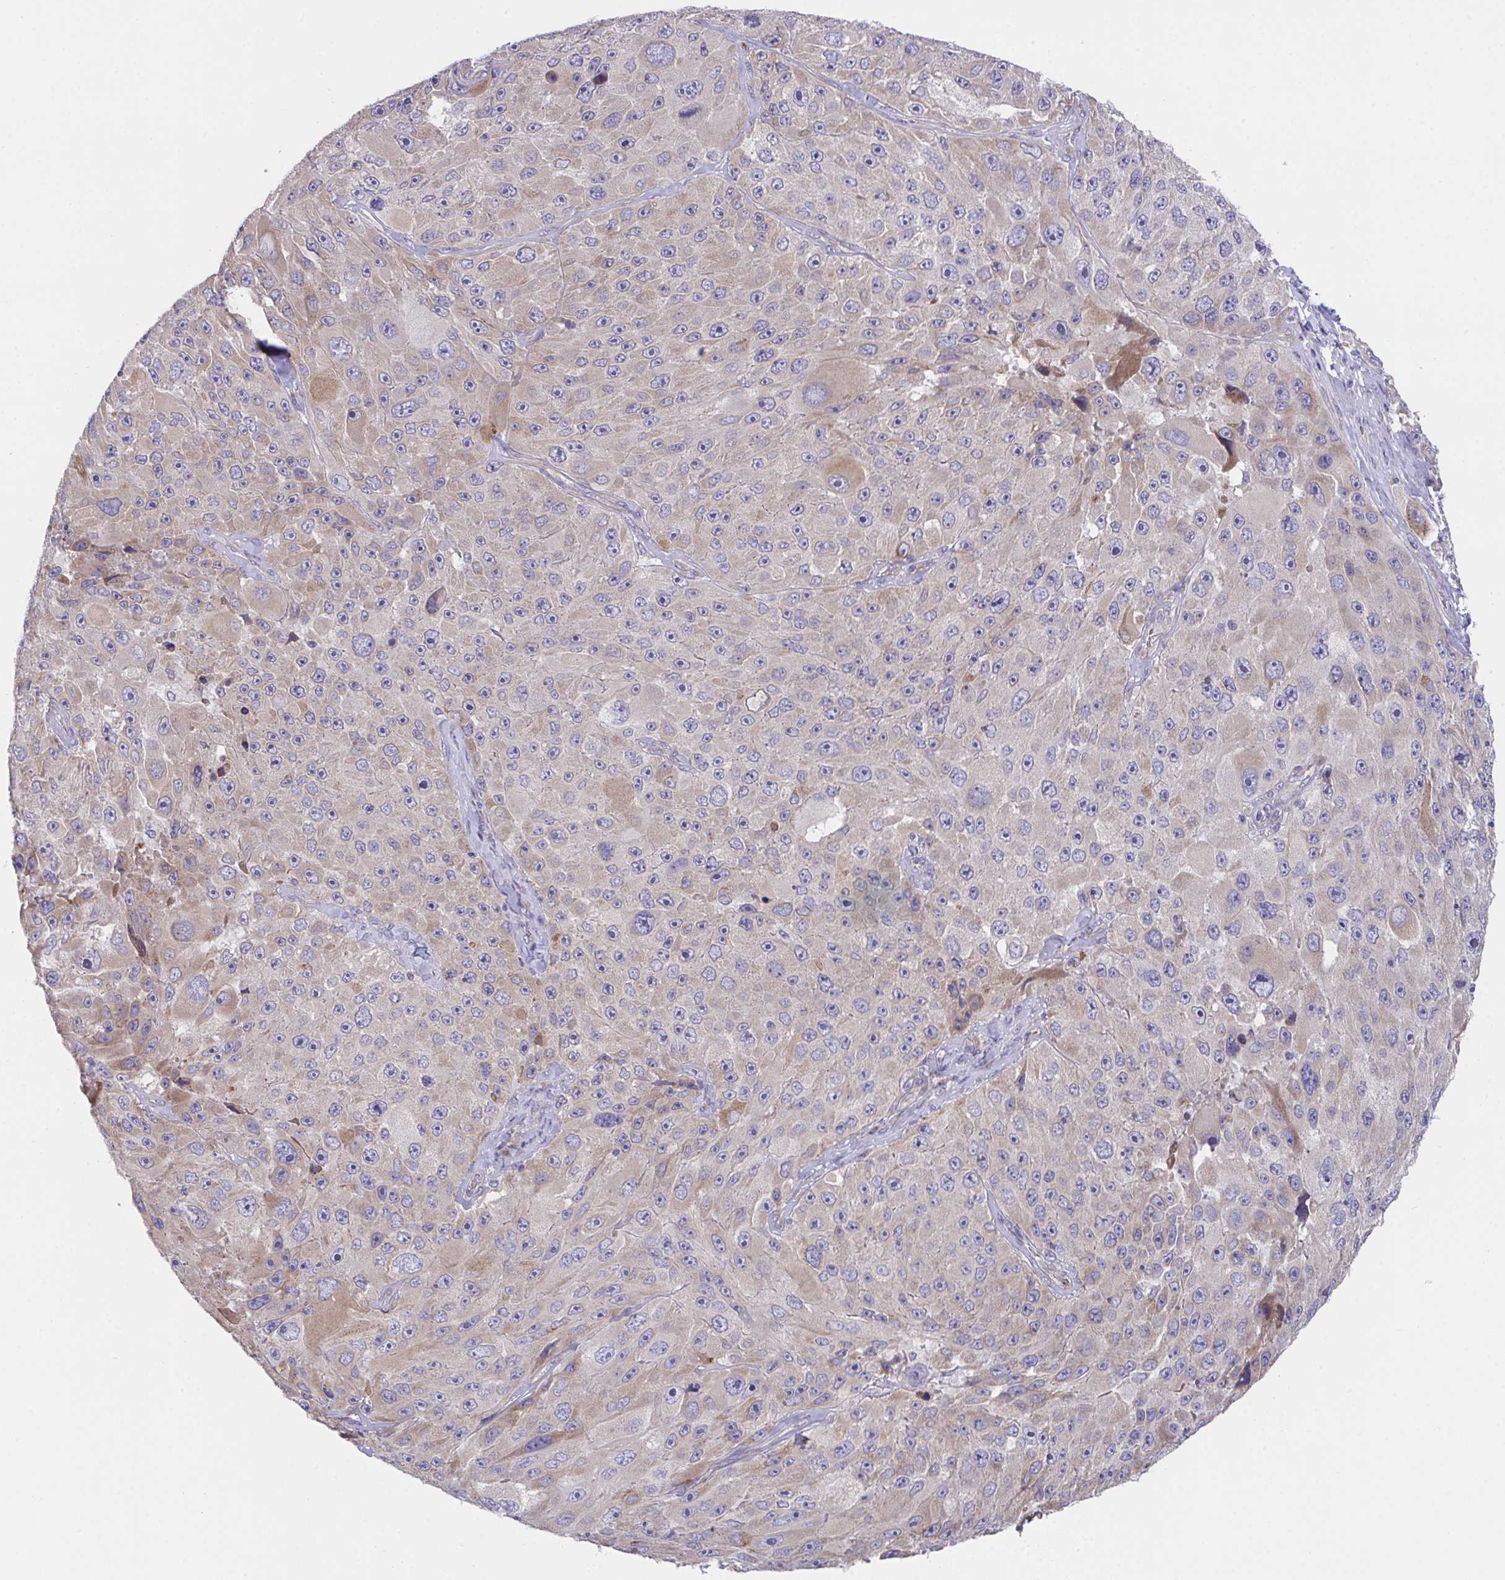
{"staining": {"intensity": "weak", "quantity": "25%-75%", "location": "cytoplasmic/membranous"}, "tissue": "melanoma", "cell_type": "Tumor cells", "image_type": "cancer", "snomed": [{"axis": "morphology", "description": "Malignant melanoma, Metastatic site"}, {"axis": "topography", "description": "Lymph node"}], "caption": "DAB immunohistochemical staining of human melanoma reveals weak cytoplasmic/membranous protein positivity in approximately 25%-75% of tumor cells.", "gene": "MIA3", "patient": {"sex": "male", "age": 62}}